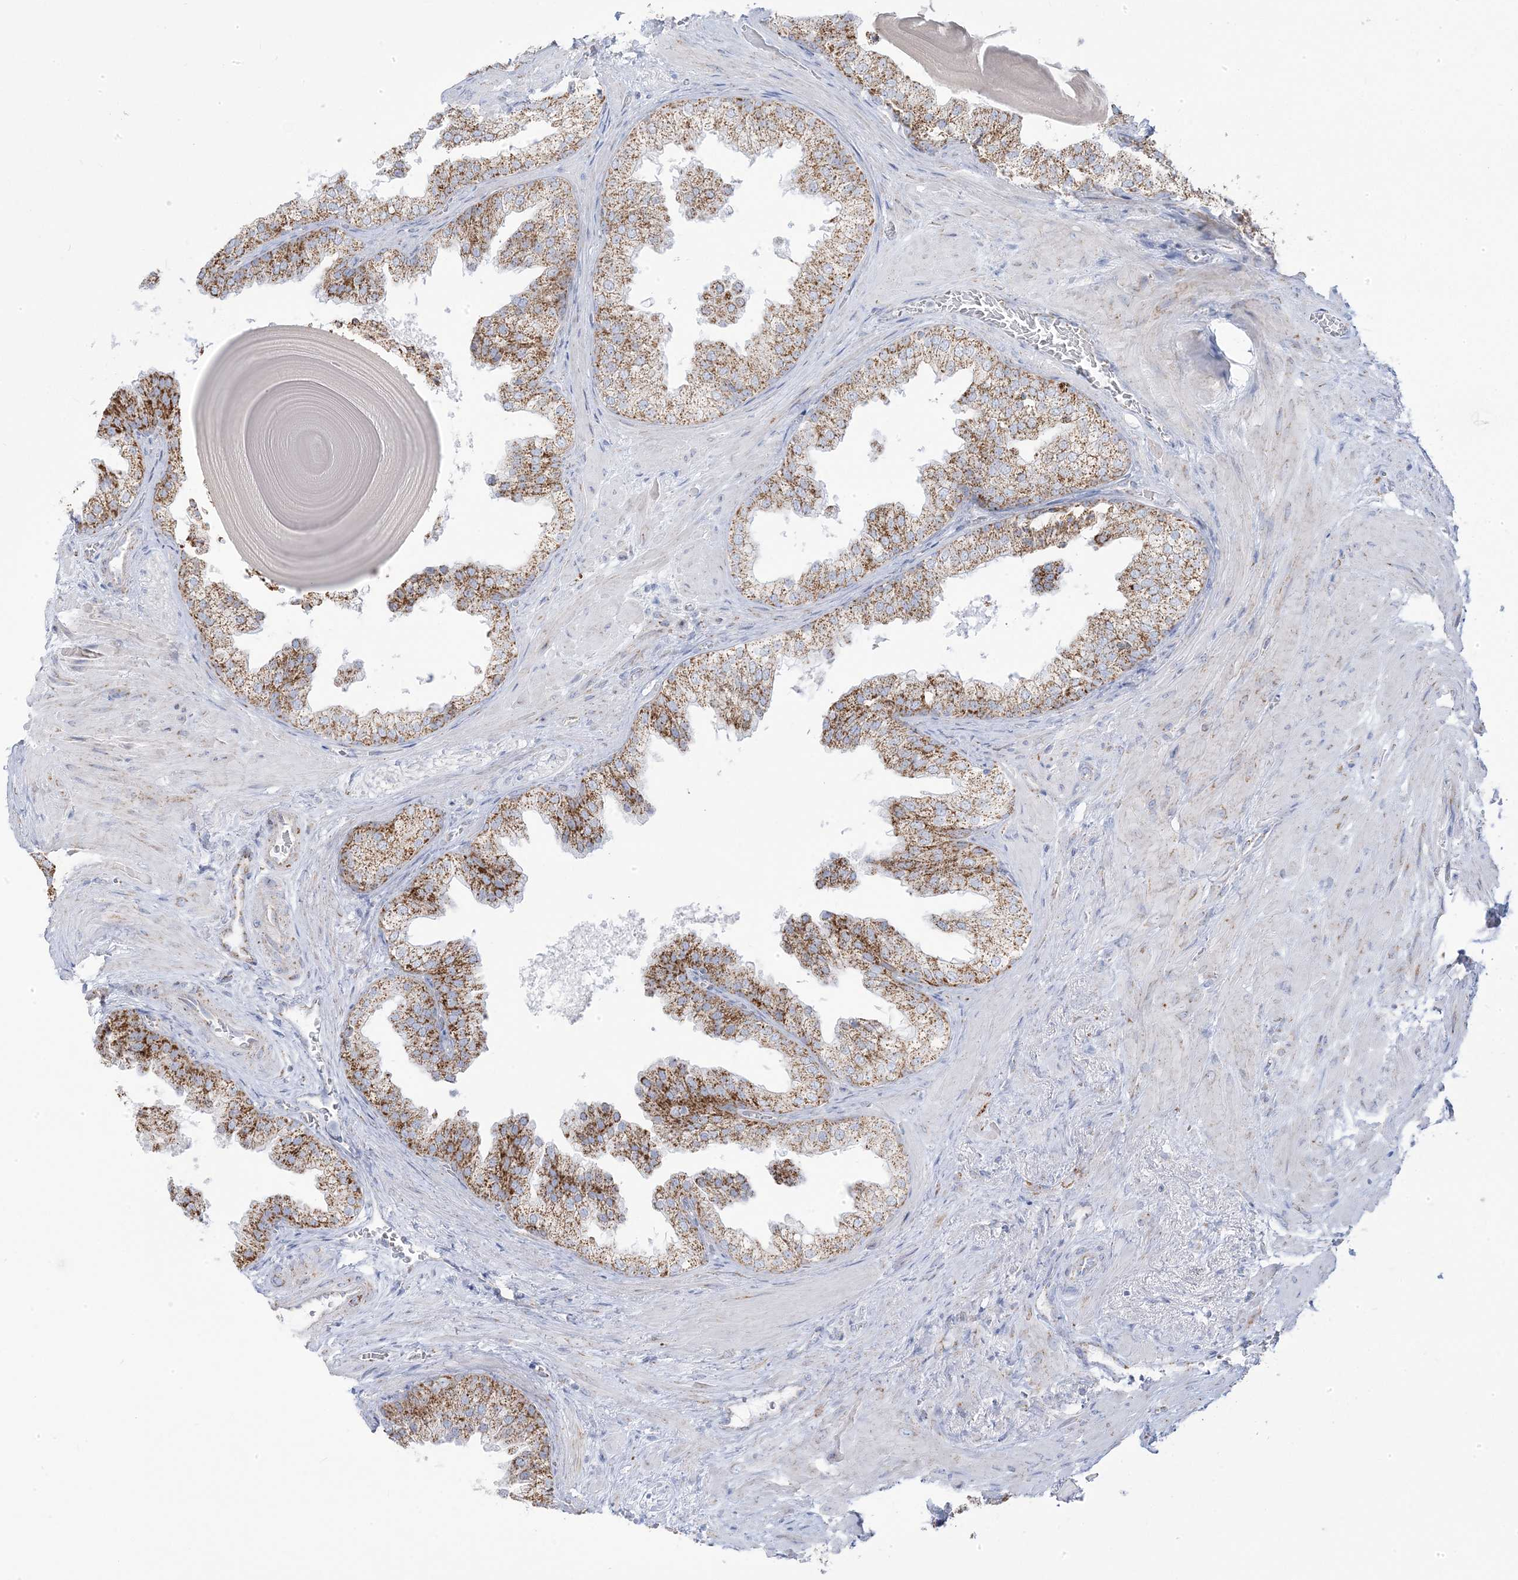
{"staining": {"intensity": "strong", "quantity": ">75%", "location": "cytoplasmic/membranous"}, "tissue": "prostate", "cell_type": "Glandular cells", "image_type": "normal", "snomed": [{"axis": "morphology", "description": "Normal tissue, NOS"}, {"axis": "topography", "description": "Prostate"}], "caption": "Immunohistochemical staining of normal prostate displays >75% levels of strong cytoplasmic/membranous protein expression in about >75% of glandular cells. (Brightfield microscopy of DAB IHC at high magnification).", "gene": "PCCB", "patient": {"sex": "male", "age": 48}}